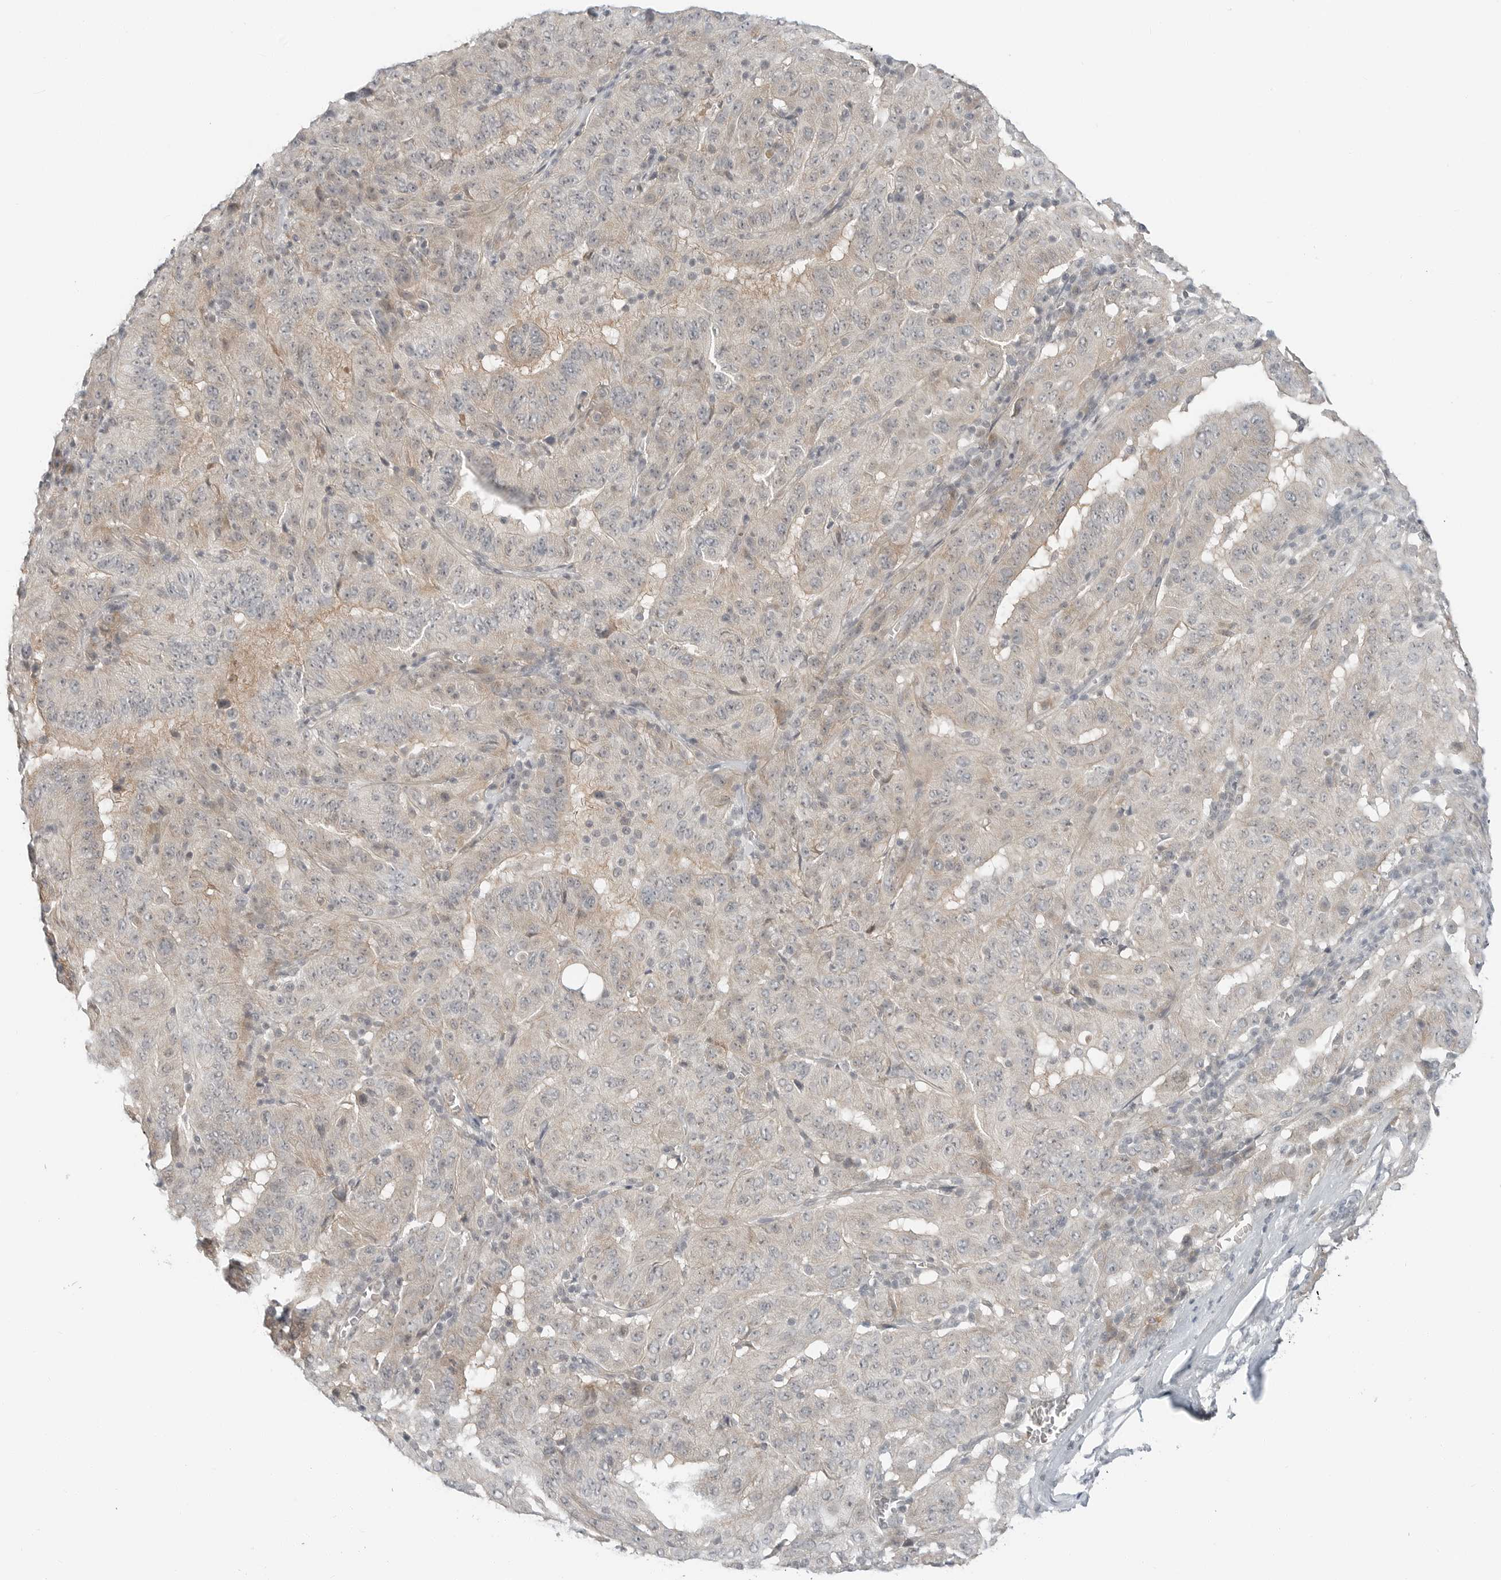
{"staining": {"intensity": "weak", "quantity": "25%-75%", "location": "cytoplasmic/membranous"}, "tissue": "pancreatic cancer", "cell_type": "Tumor cells", "image_type": "cancer", "snomed": [{"axis": "morphology", "description": "Adenocarcinoma, NOS"}, {"axis": "topography", "description": "Pancreas"}], "caption": "Pancreatic cancer stained with a protein marker reveals weak staining in tumor cells.", "gene": "FCRLB", "patient": {"sex": "male", "age": 63}}